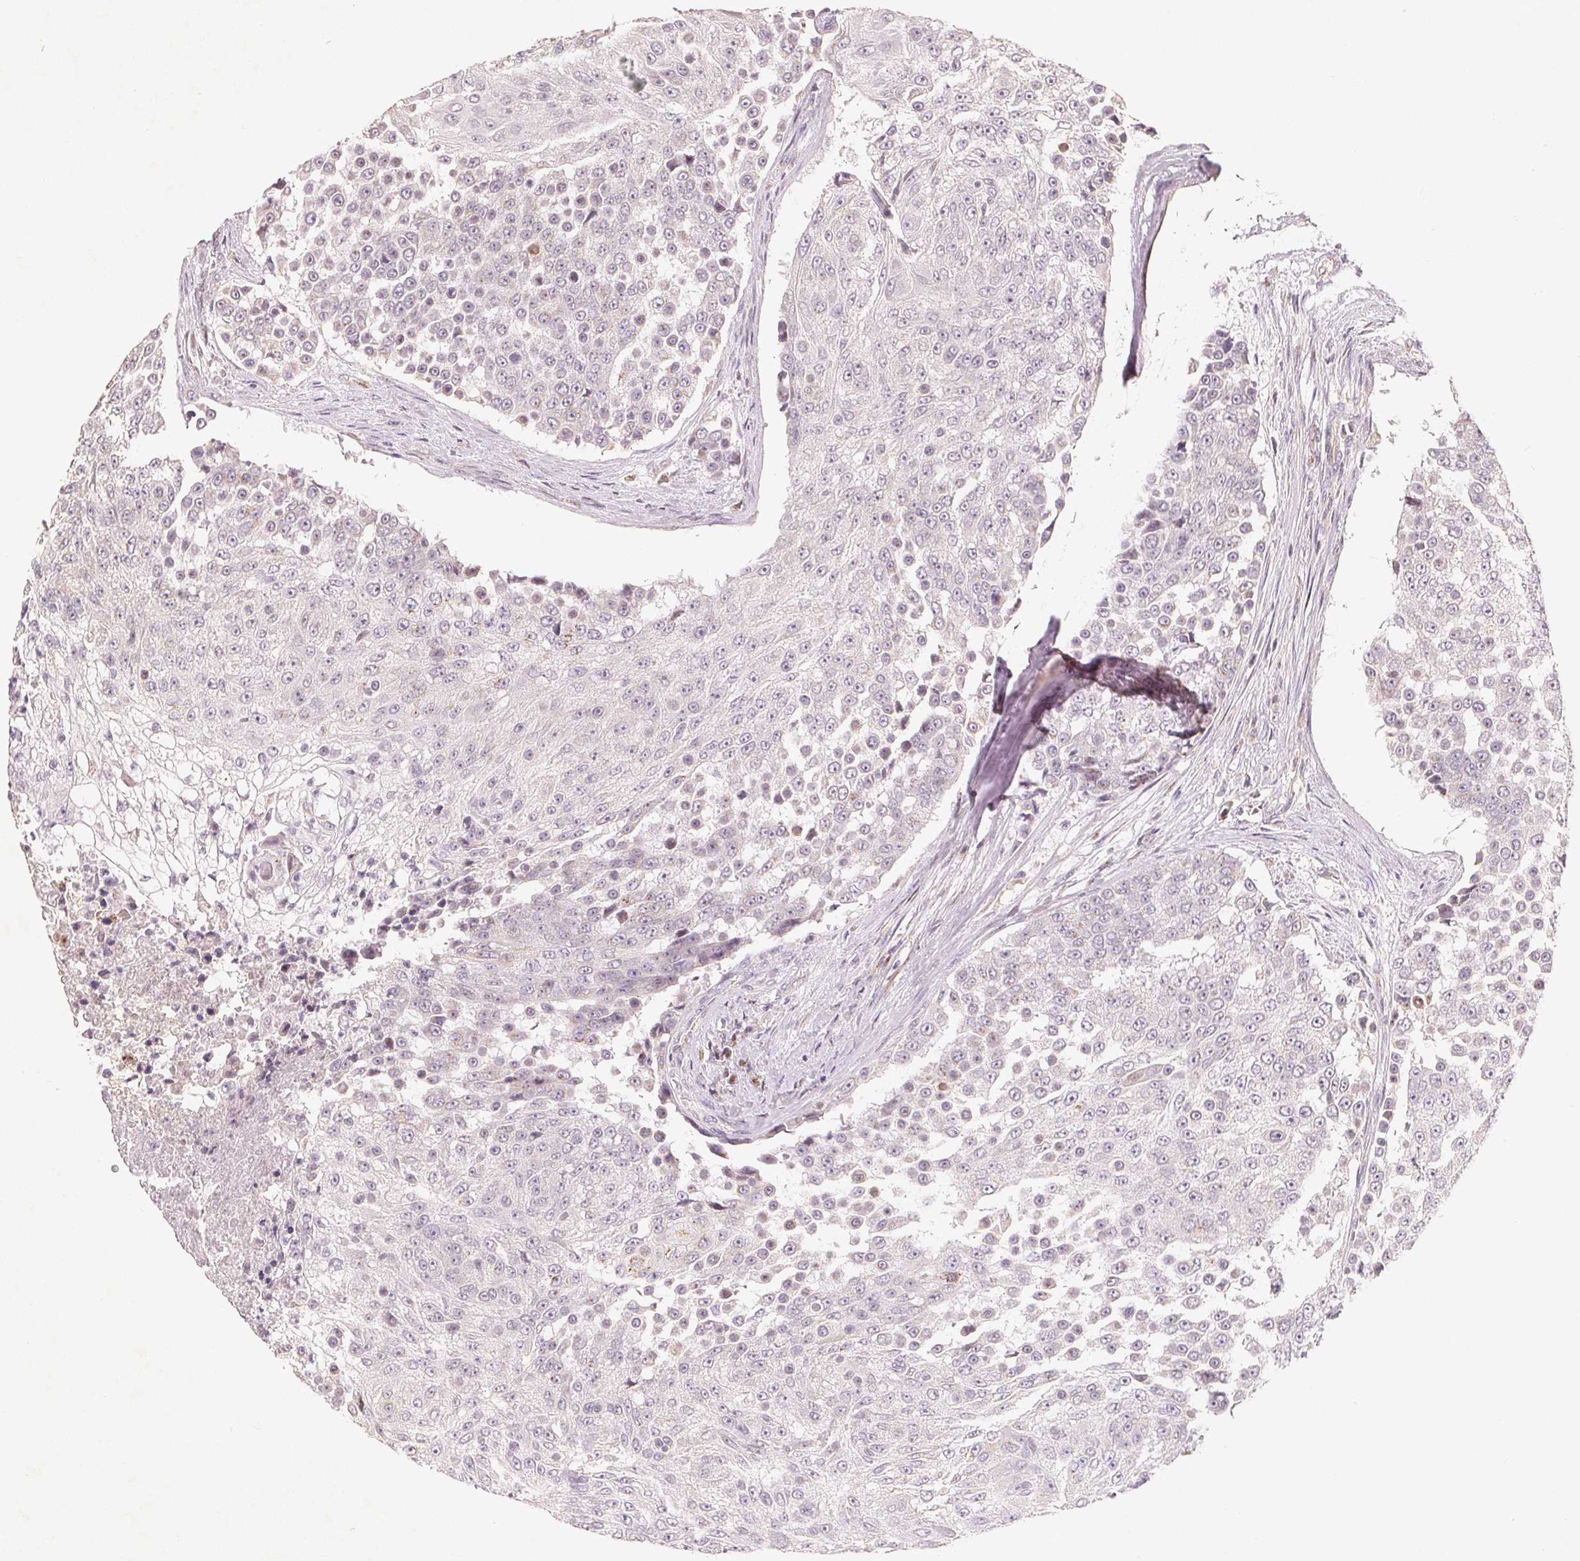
{"staining": {"intensity": "negative", "quantity": "none", "location": "none"}, "tissue": "urothelial cancer", "cell_type": "Tumor cells", "image_type": "cancer", "snomed": [{"axis": "morphology", "description": "Urothelial carcinoma, High grade"}, {"axis": "topography", "description": "Urinary bladder"}], "caption": "Immunohistochemistry of urothelial carcinoma (high-grade) shows no expression in tumor cells.", "gene": "TMSB15B", "patient": {"sex": "female", "age": 63}}